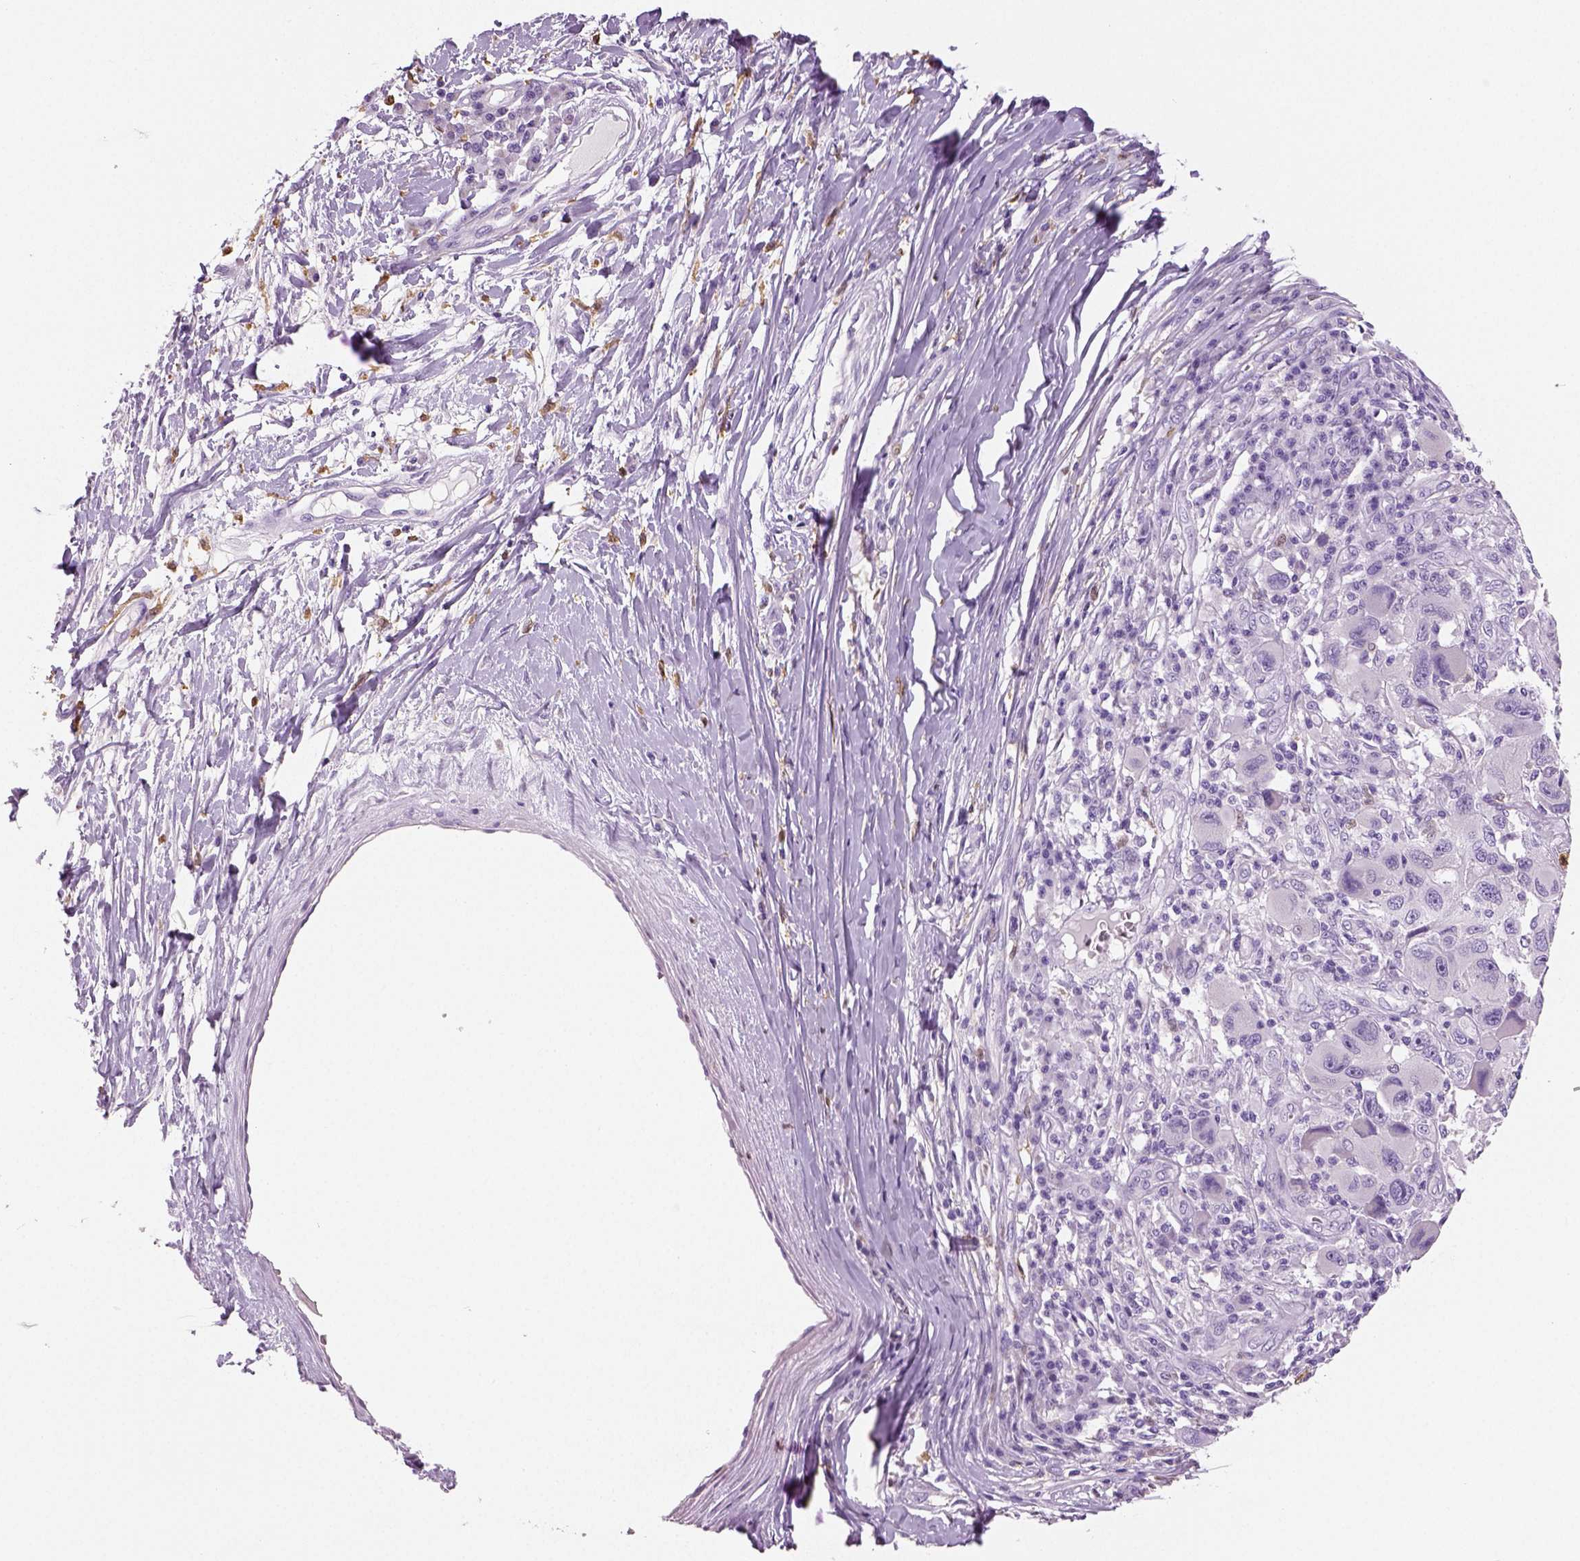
{"staining": {"intensity": "negative", "quantity": "none", "location": "none"}, "tissue": "melanoma", "cell_type": "Tumor cells", "image_type": "cancer", "snomed": [{"axis": "morphology", "description": "Malignant melanoma, NOS"}, {"axis": "topography", "description": "Skin"}], "caption": "An immunohistochemistry histopathology image of malignant melanoma is shown. There is no staining in tumor cells of malignant melanoma.", "gene": "NECAB2", "patient": {"sex": "male", "age": 53}}